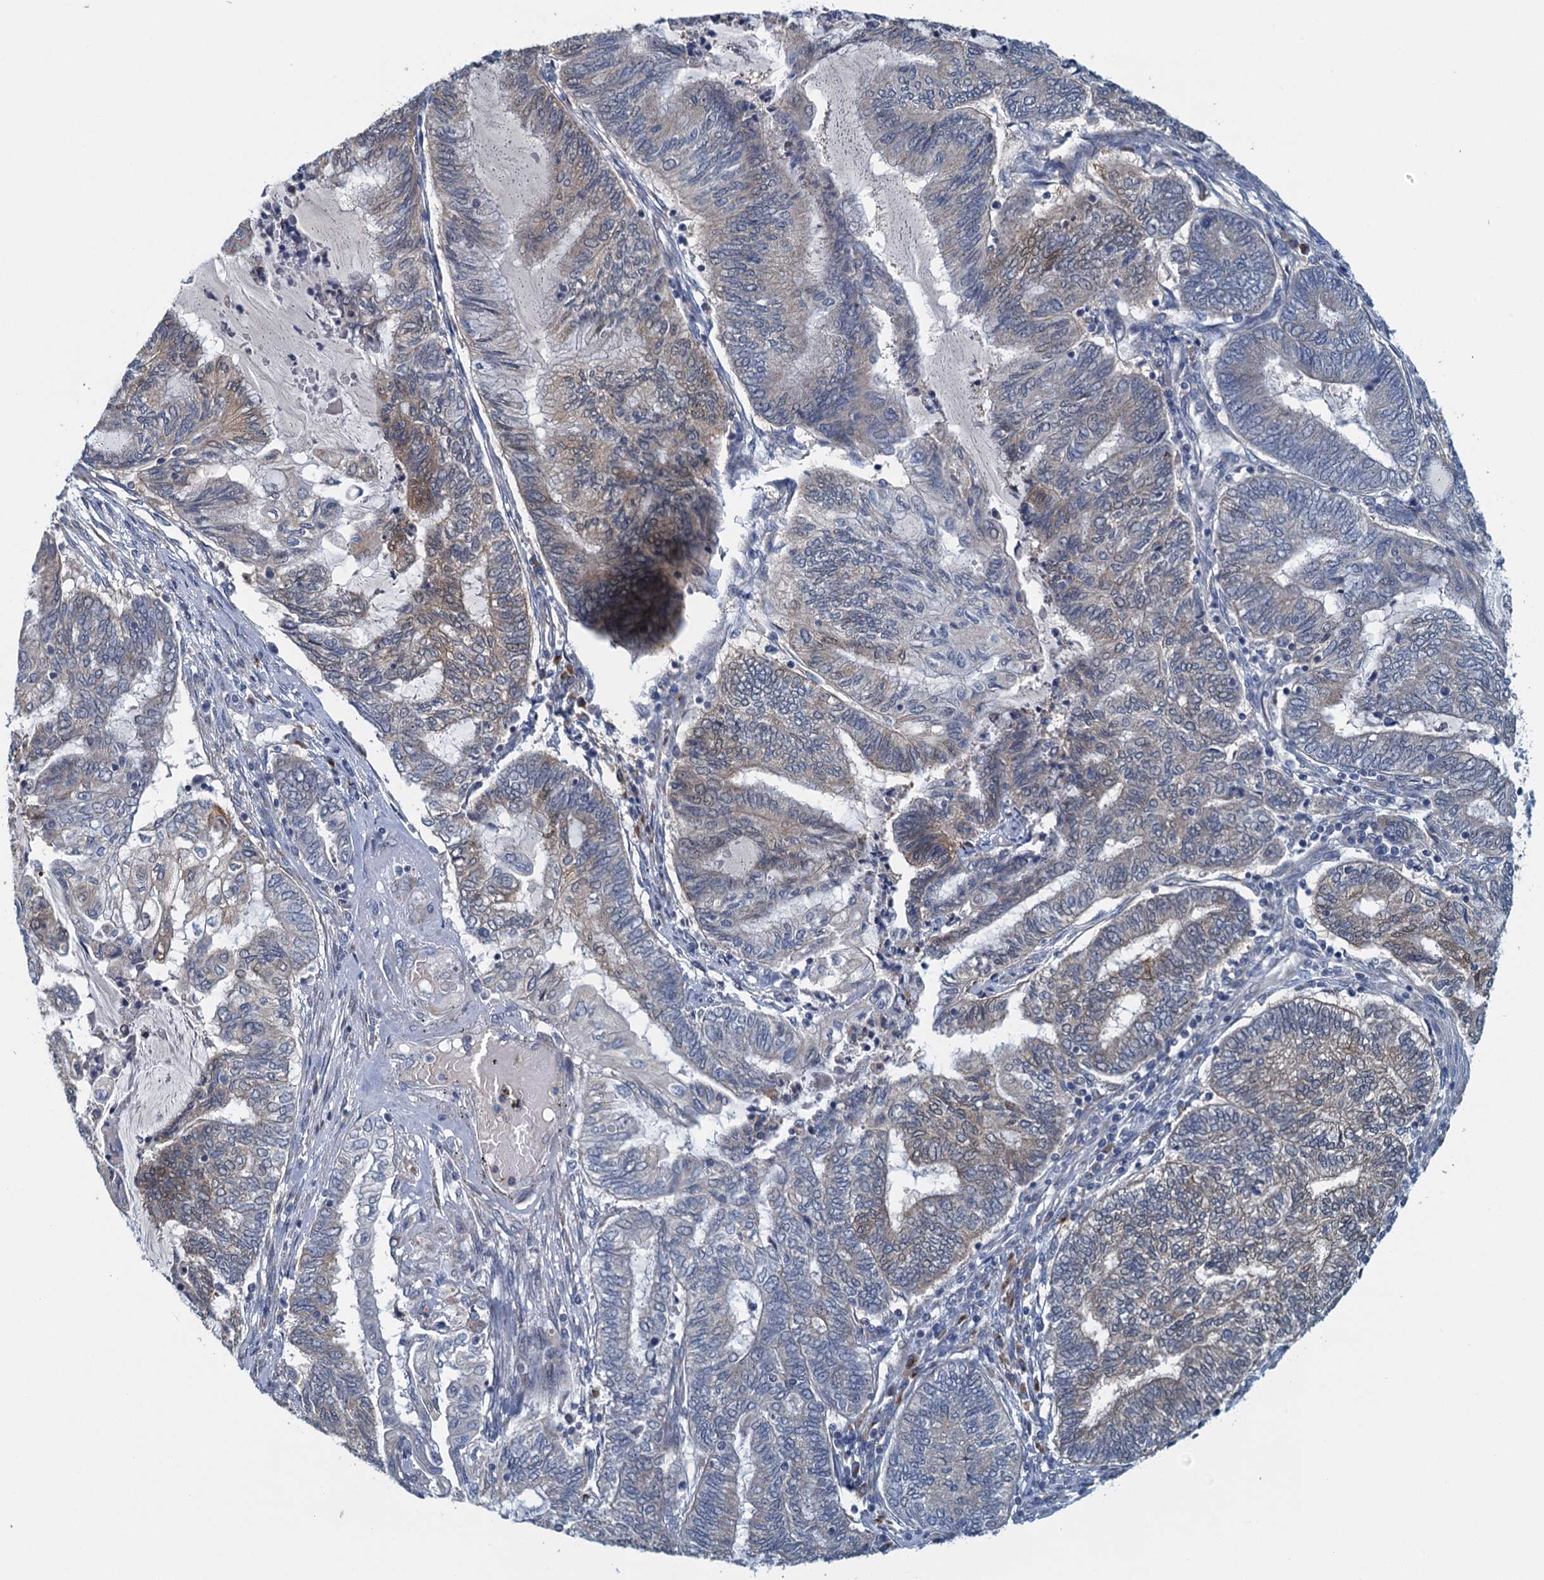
{"staining": {"intensity": "weak", "quantity": "25%-75%", "location": "cytoplasmic/membranous"}, "tissue": "endometrial cancer", "cell_type": "Tumor cells", "image_type": "cancer", "snomed": [{"axis": "morphology", "description": "Adenocarcinoma, NOS"}, {"axis": "topography", "description": "Uterus"}, {"axis": "topography", "description": "Endometrium"}], "caption": "IHC staining of endometrial adenocarcinoma, which exhibits low levels of weak cytoplasmic/membranous staining in about 25%-75% of tumor cells indicating weak cytoplasmic/membranous protein positivity. The staining was performed using DAB (brown) for protein detection and nuclei were counterstained in hematoxylin (blue).", "gene": "ALG2", "patient": {"sex": "female", "age": 70}}